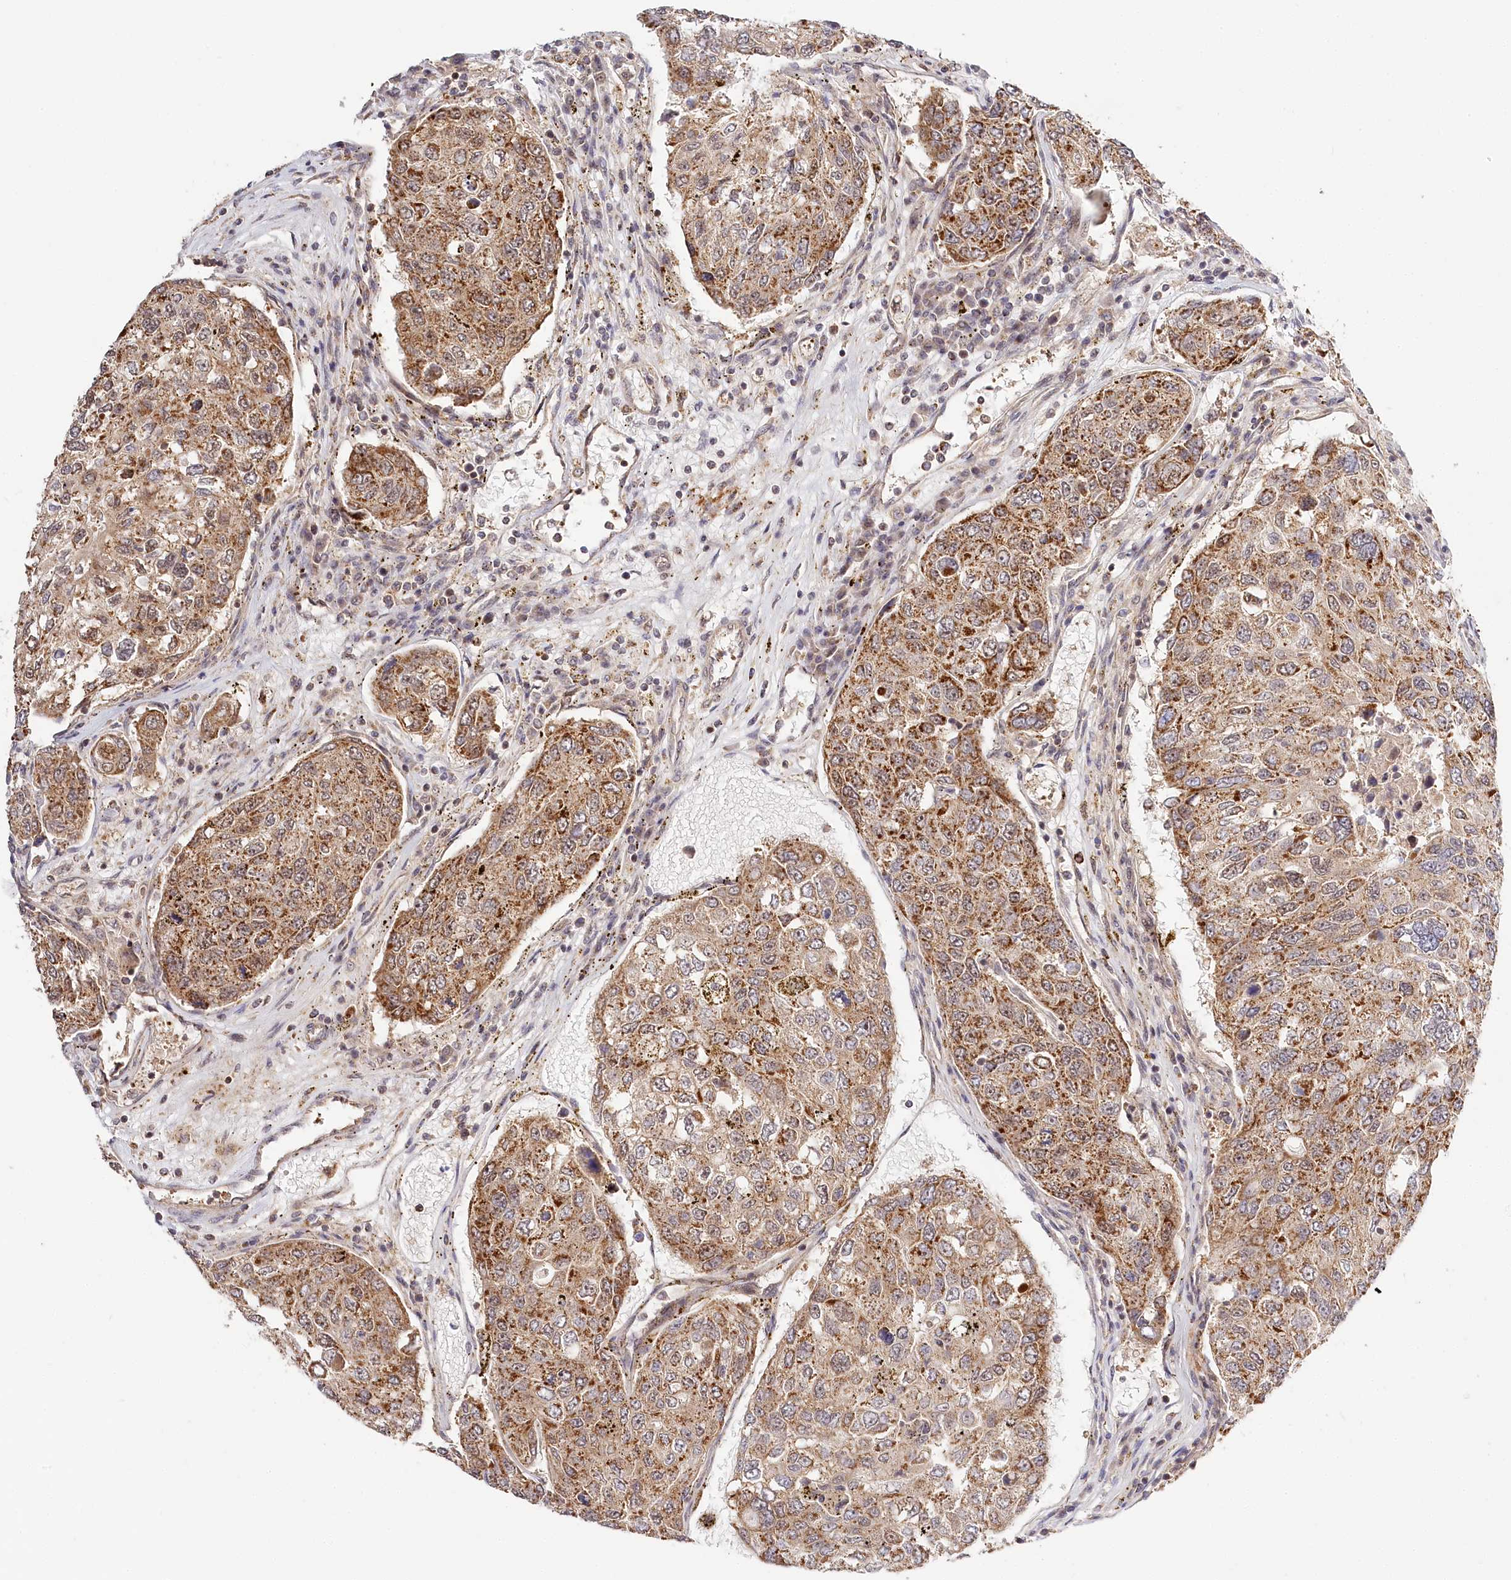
{"staining": {"intensity": "moderate", "quantity": ">75%", "location": "cytoplasmic/membranous"}, "tissue": "urothelial cancer", "cell_type": "Tumor cells", "image_type": "cancer", "snomed": [{"axis": "morphology", "description": "Urothelial carcinoma, High grade"}, {"axis": "topography", "description": "Lymph node"}, {"axis": "topography", "description": "Urinary bladder"}], "caption": "High-magnification brightfield microscopy of urothelial cancer stained with DAB (brown) and counterstained with hematoxylin (blue). tumor cells exhibit moderate cytoplasmic/membranous expression is identified in about>75% of cells. The staining is performed using DAB (3,3'-diaminobenzidine) brown chromogen to label protein expression. The nuclei are counter-stained blue using hematoxylin.", "gene": "RTN4IP1", "patient": {"sex": "male", "age": 51}}